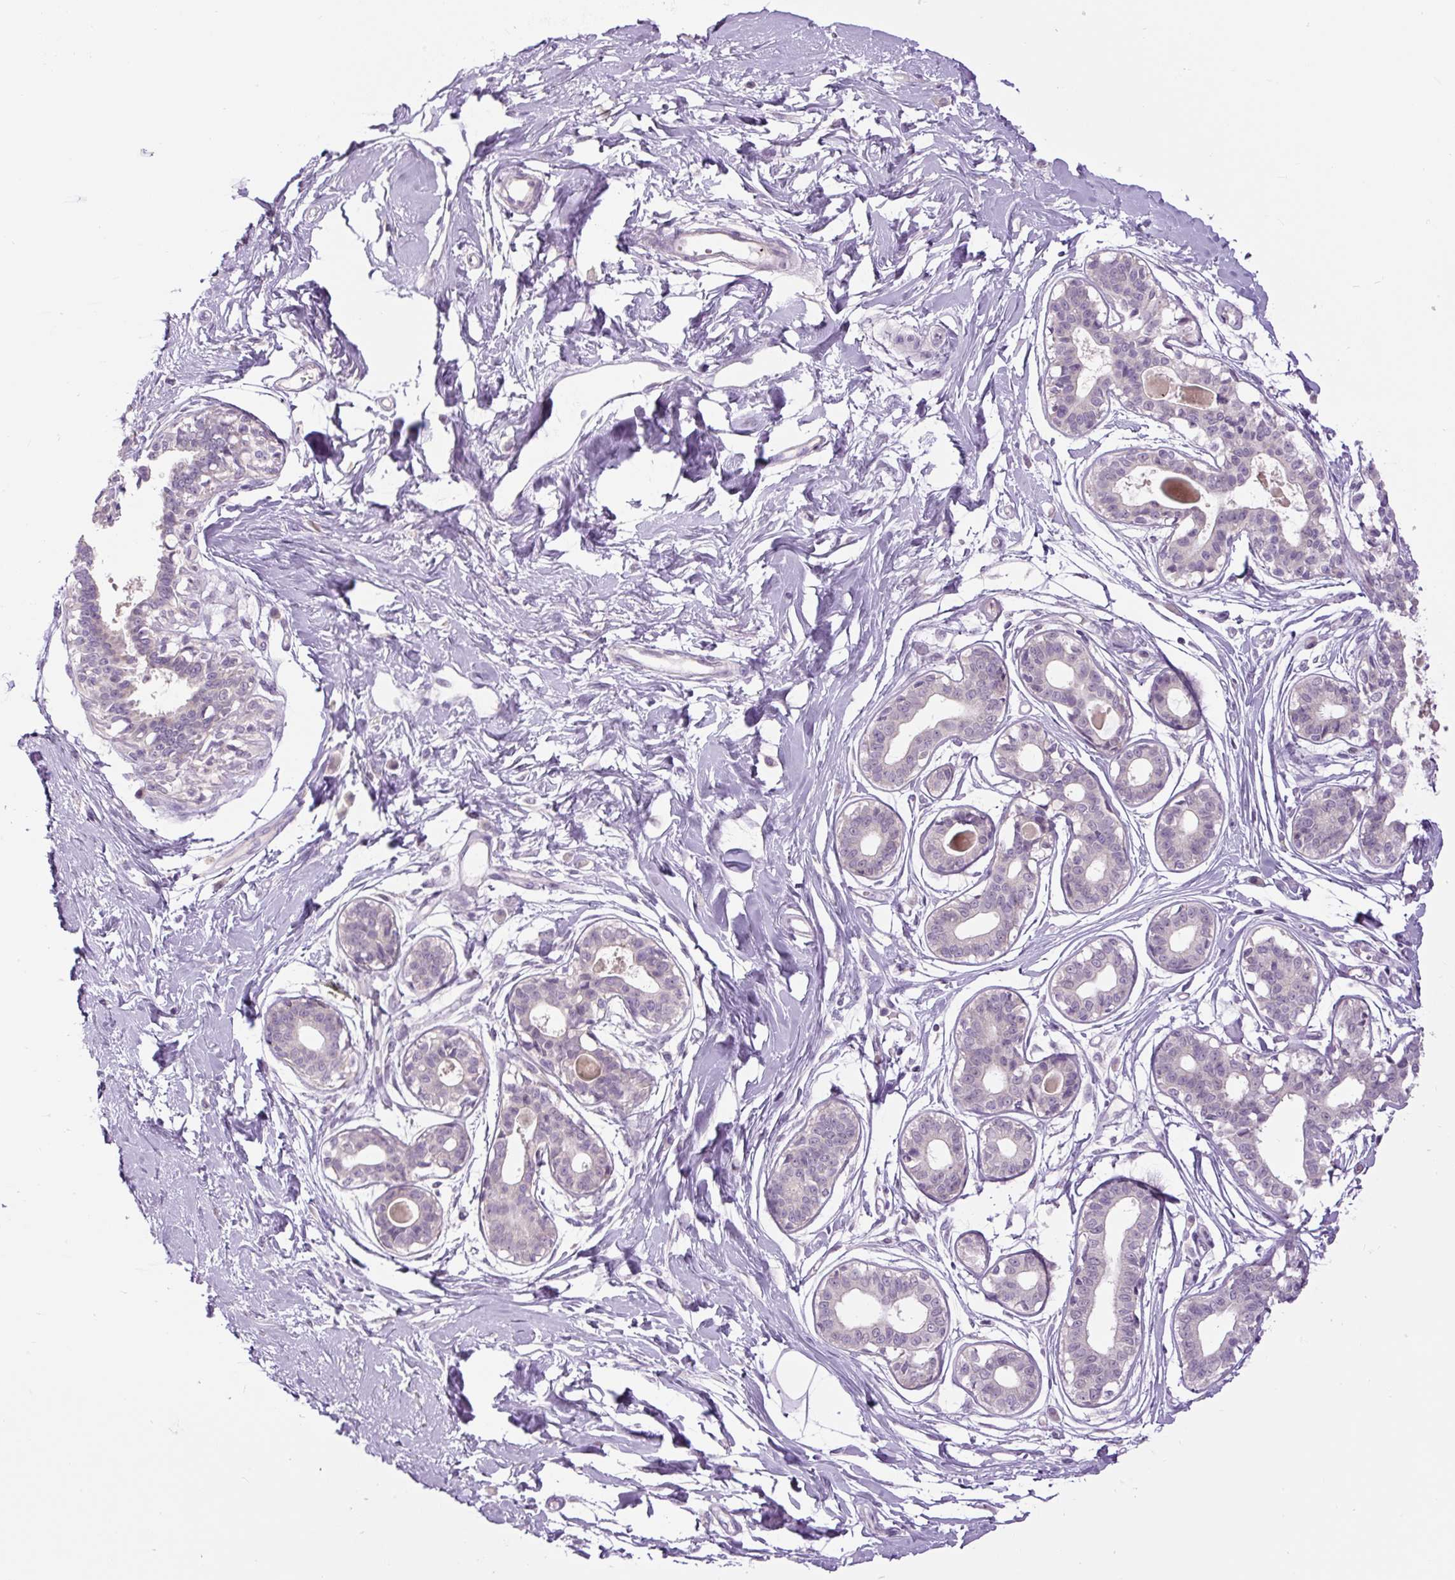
{"staining": {"intensity": "negative", "quantity": "none", "location": "none"}, "tissue": "breast", "cell_type": "Adipocytes", "image_type": "normal", "snomed": [{"axis": "morphology", "description": "Normal tissue, NOS"}, {"axis": "topography", "description": "Breast"}], "caption": "Immunohistochemistry photomicrograph of unremarkable breast: human breast stained with DAB (3,3'-diaminobenzidine) reveals no significant protein staining in adipocytes. Brightfield microscopy of IHC stained with DAB (brown) and hematoxylin (blue), captured at high magnification.", "gene": "FABP7", "patient": {"sex": "female", "age": 45}}